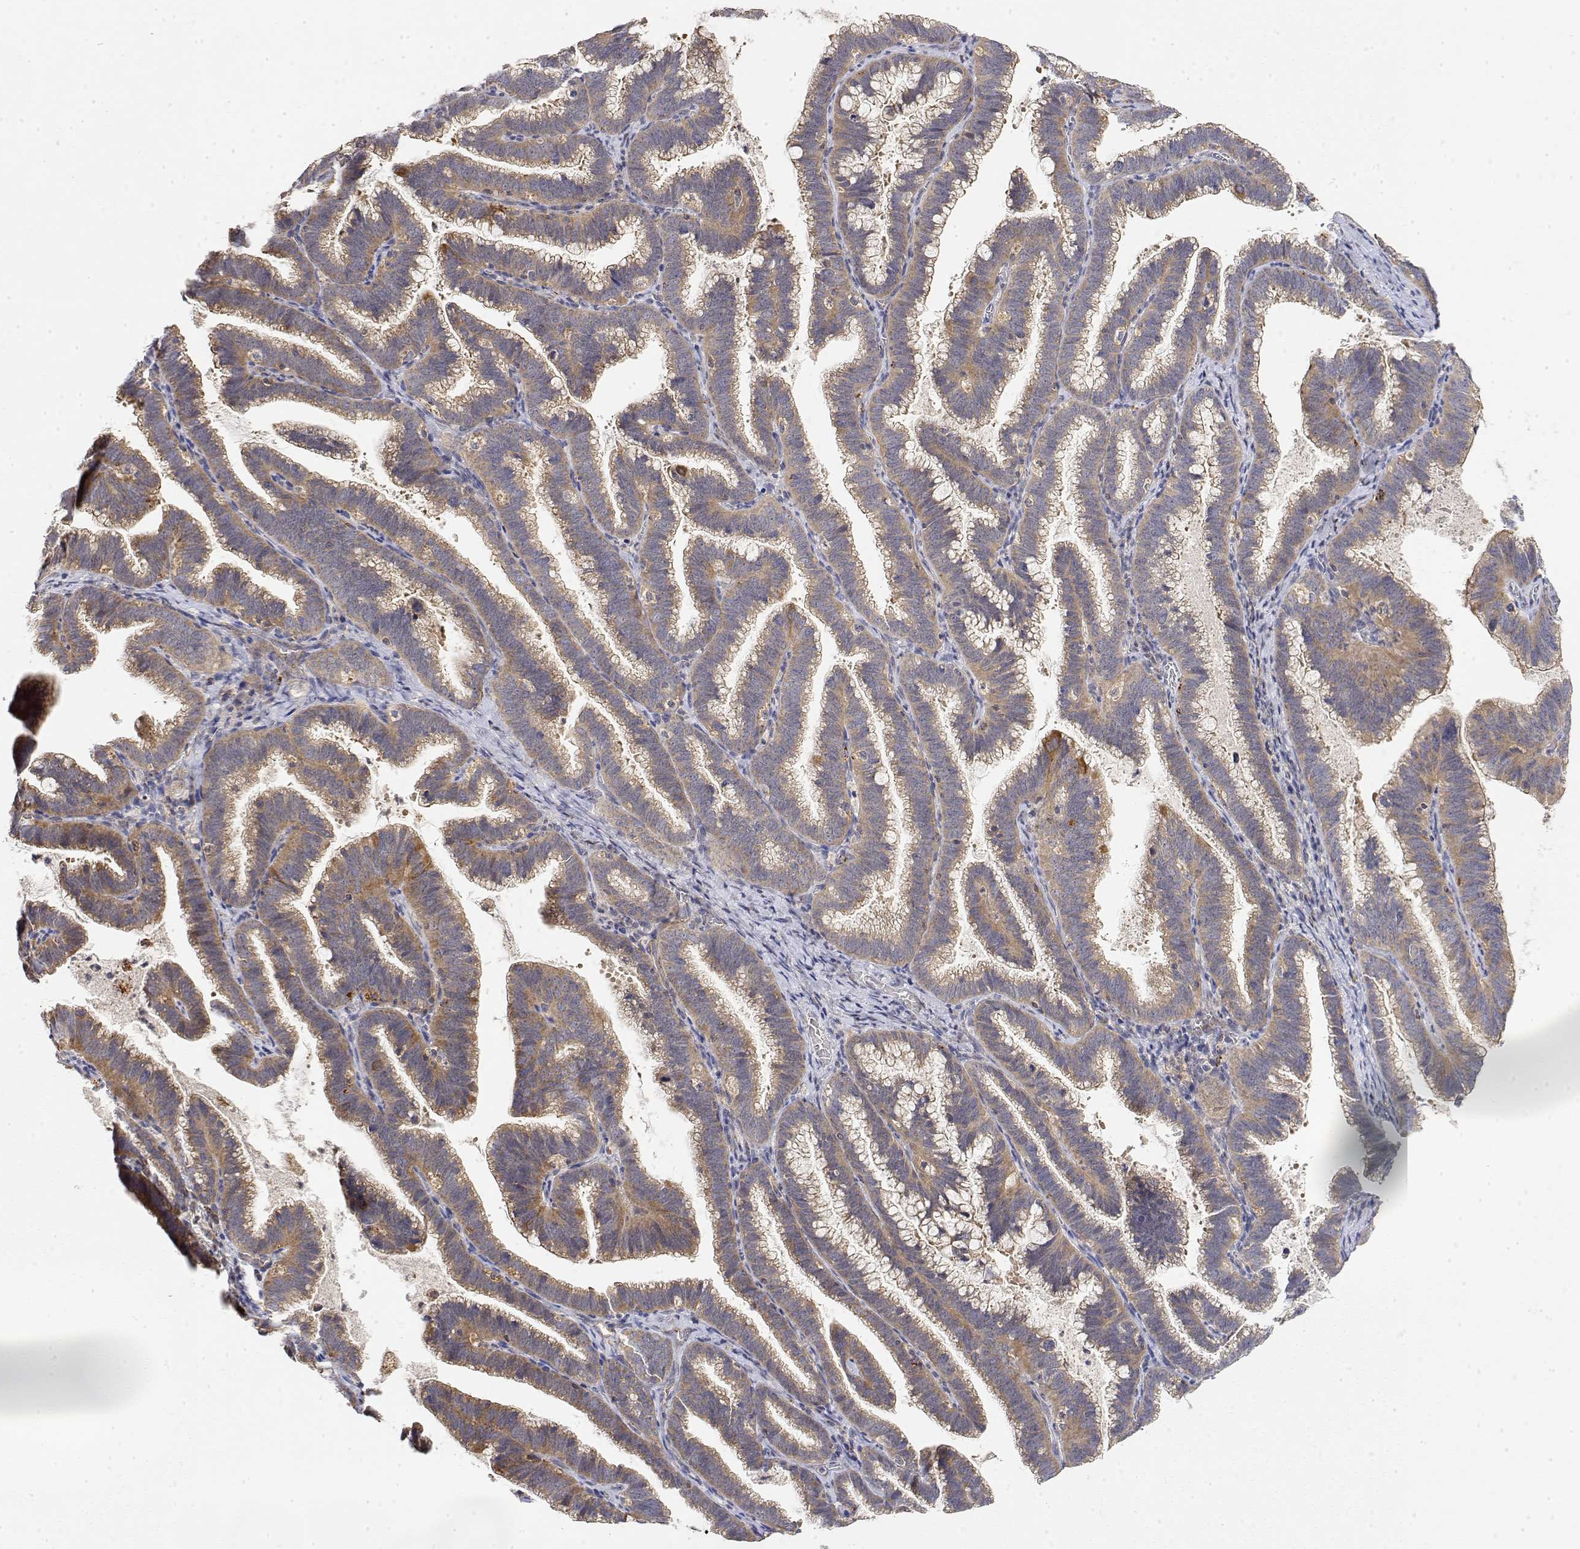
{"staining": {"intensity": "moderate", "quantity": ">75%", "location": "cytoplasmic/membranous"}, "tissue": "cervical cancer", "cell_type": "Tumor cells", "image_type": "cancer", "snomed": [{"axis": "morphology", "description": "Adenocarcinoma, NOS"}, {"axis": "topography", "description": "Cervix"}], "caption": "IHC image of neoplastic tissue: human adenocarcinoma (cervical) stained using immunohistochemistry (IHC) exhibits medium levels of moderate protein expression localized specifically in the cytoplasmic/membranous of tumor cells, appearing as a cytoplasmic/membranous brown color.", "gene": "LONRF3", "patient": {"sex": "female", "age": 61}}